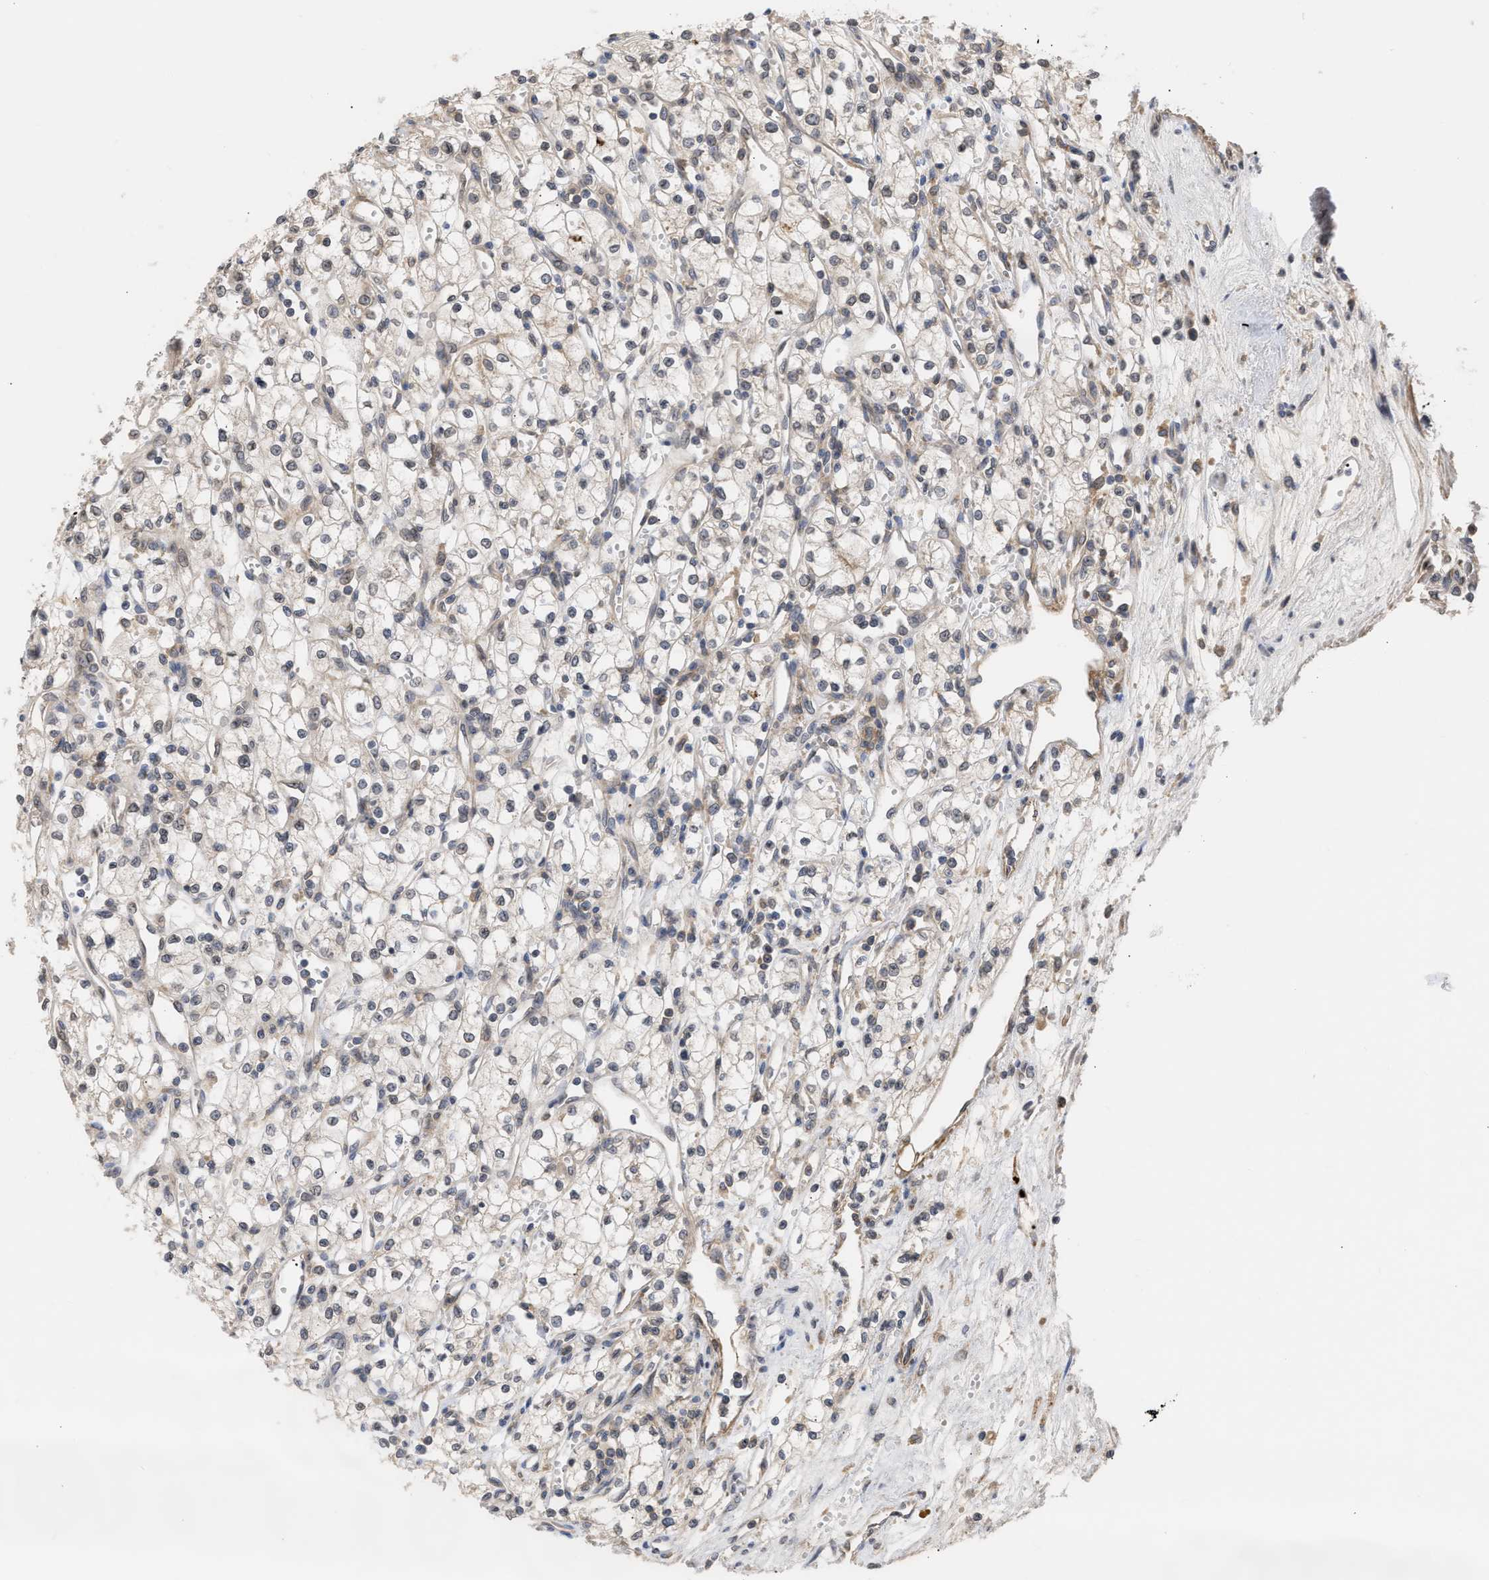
{"staining": {"intensity": "negative", "quantity": "none", "location": "none"}, "tissue": "renal cancer", "cell_type": "Tumor cells", "image_type": "cancer", "snomed": [{"axis": "morphology", "description": "Adenocarcinoma, NOS"}, {"axis": "topography", "description": "Kidney"}], "caption": "DAB immunohistochemical staining of renal cancer demonstrates no significant staining in tumor cells.", "gene": "NUP62", "patient": {"sex": "male", "age": 59}}